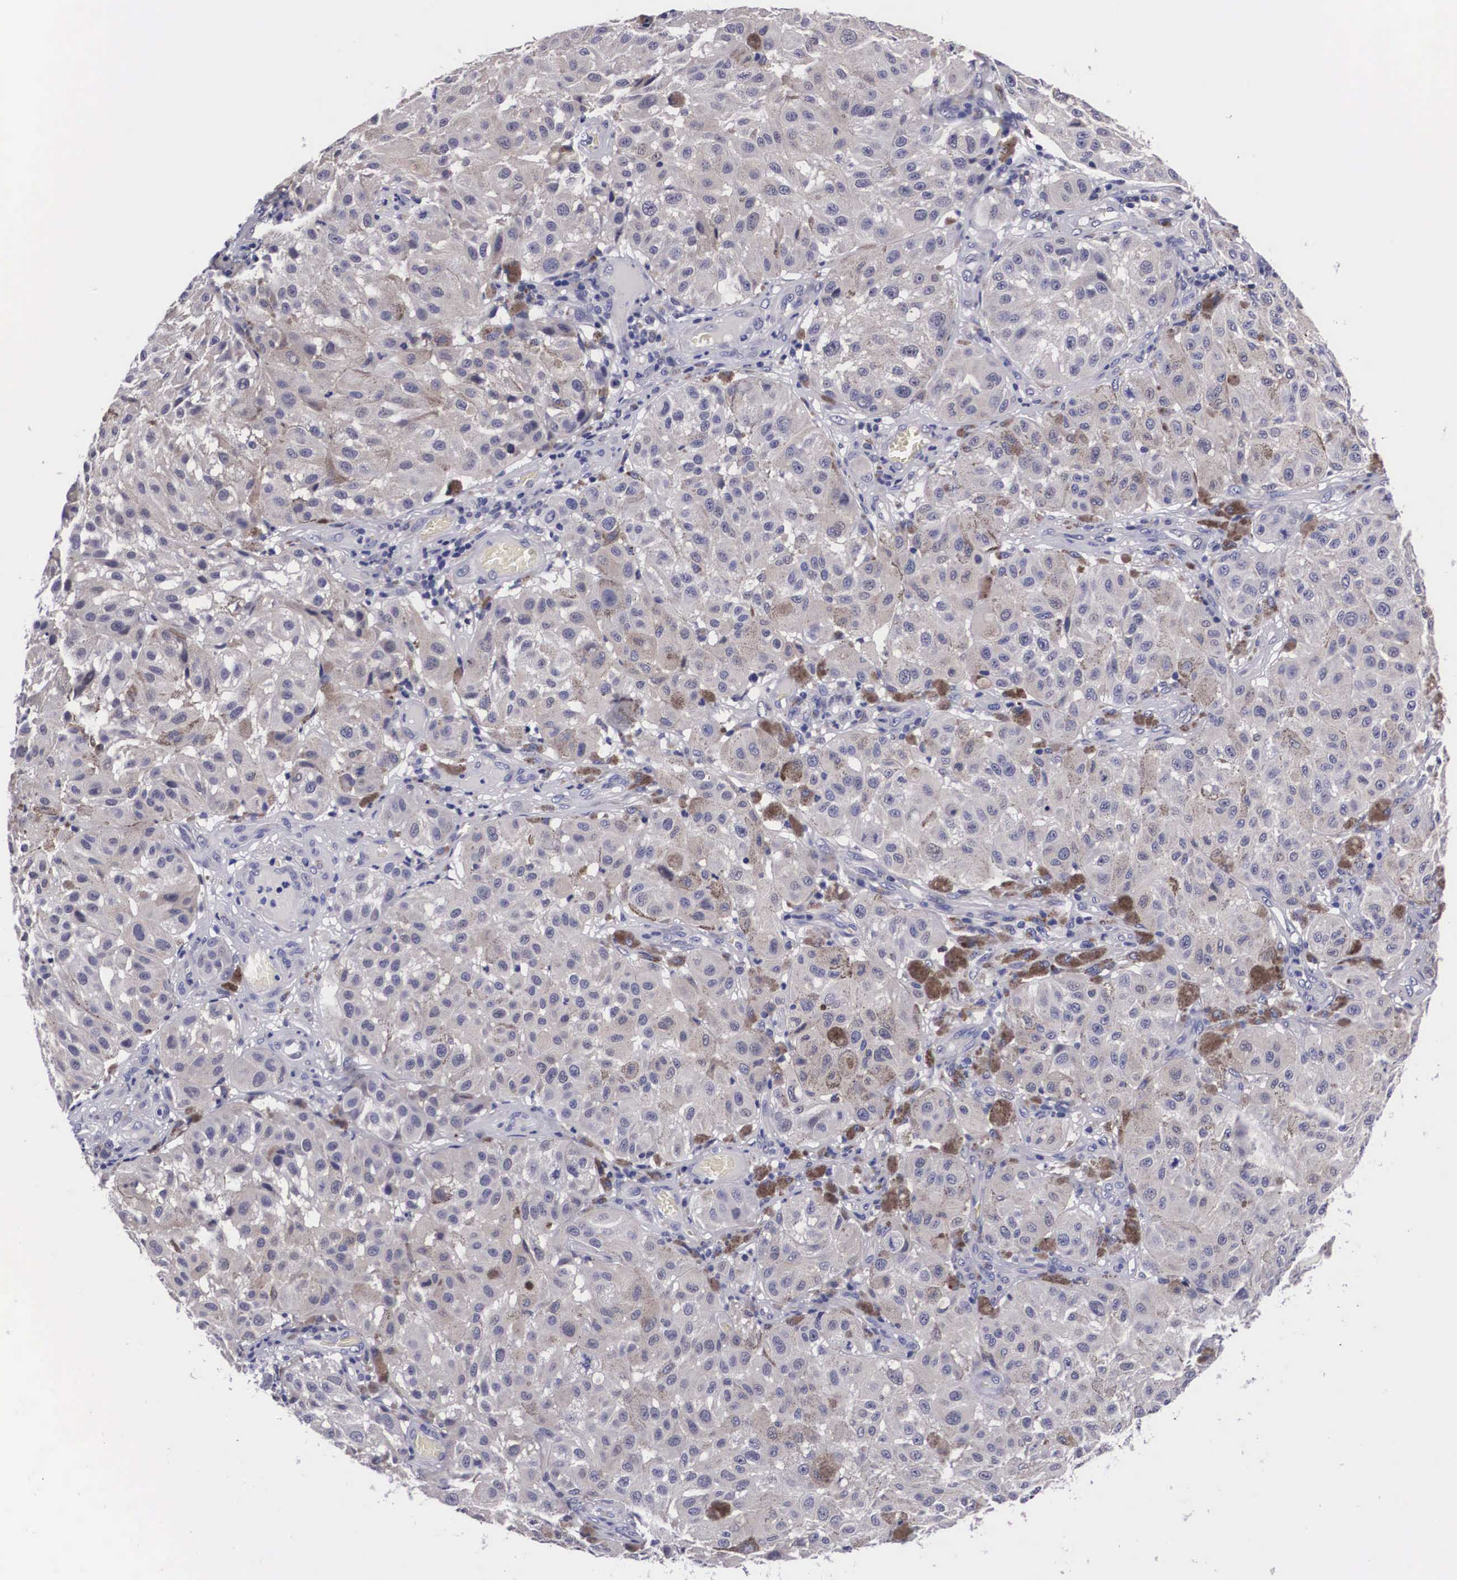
{"staining": {"intensity": "moderate", "quantity": "<25%", "location": "cytoplasmic/membranous"}, "tissue": "melanoma", "cell_type": "Tumor cells", "image_type": "cancer", "snomed": [{"axis": "morphology", "description": "Malignant melanoma, NOS"}, {"axis": "topography", "description": "Skin"}], "caption": "Protein expression analysis of human melanoma reveals moderate cytoplasmic/membranous expression in approximately <25% of tumor cells.", "gene": "CRELD2", "patient": {"sex": "female", "age": 64}}